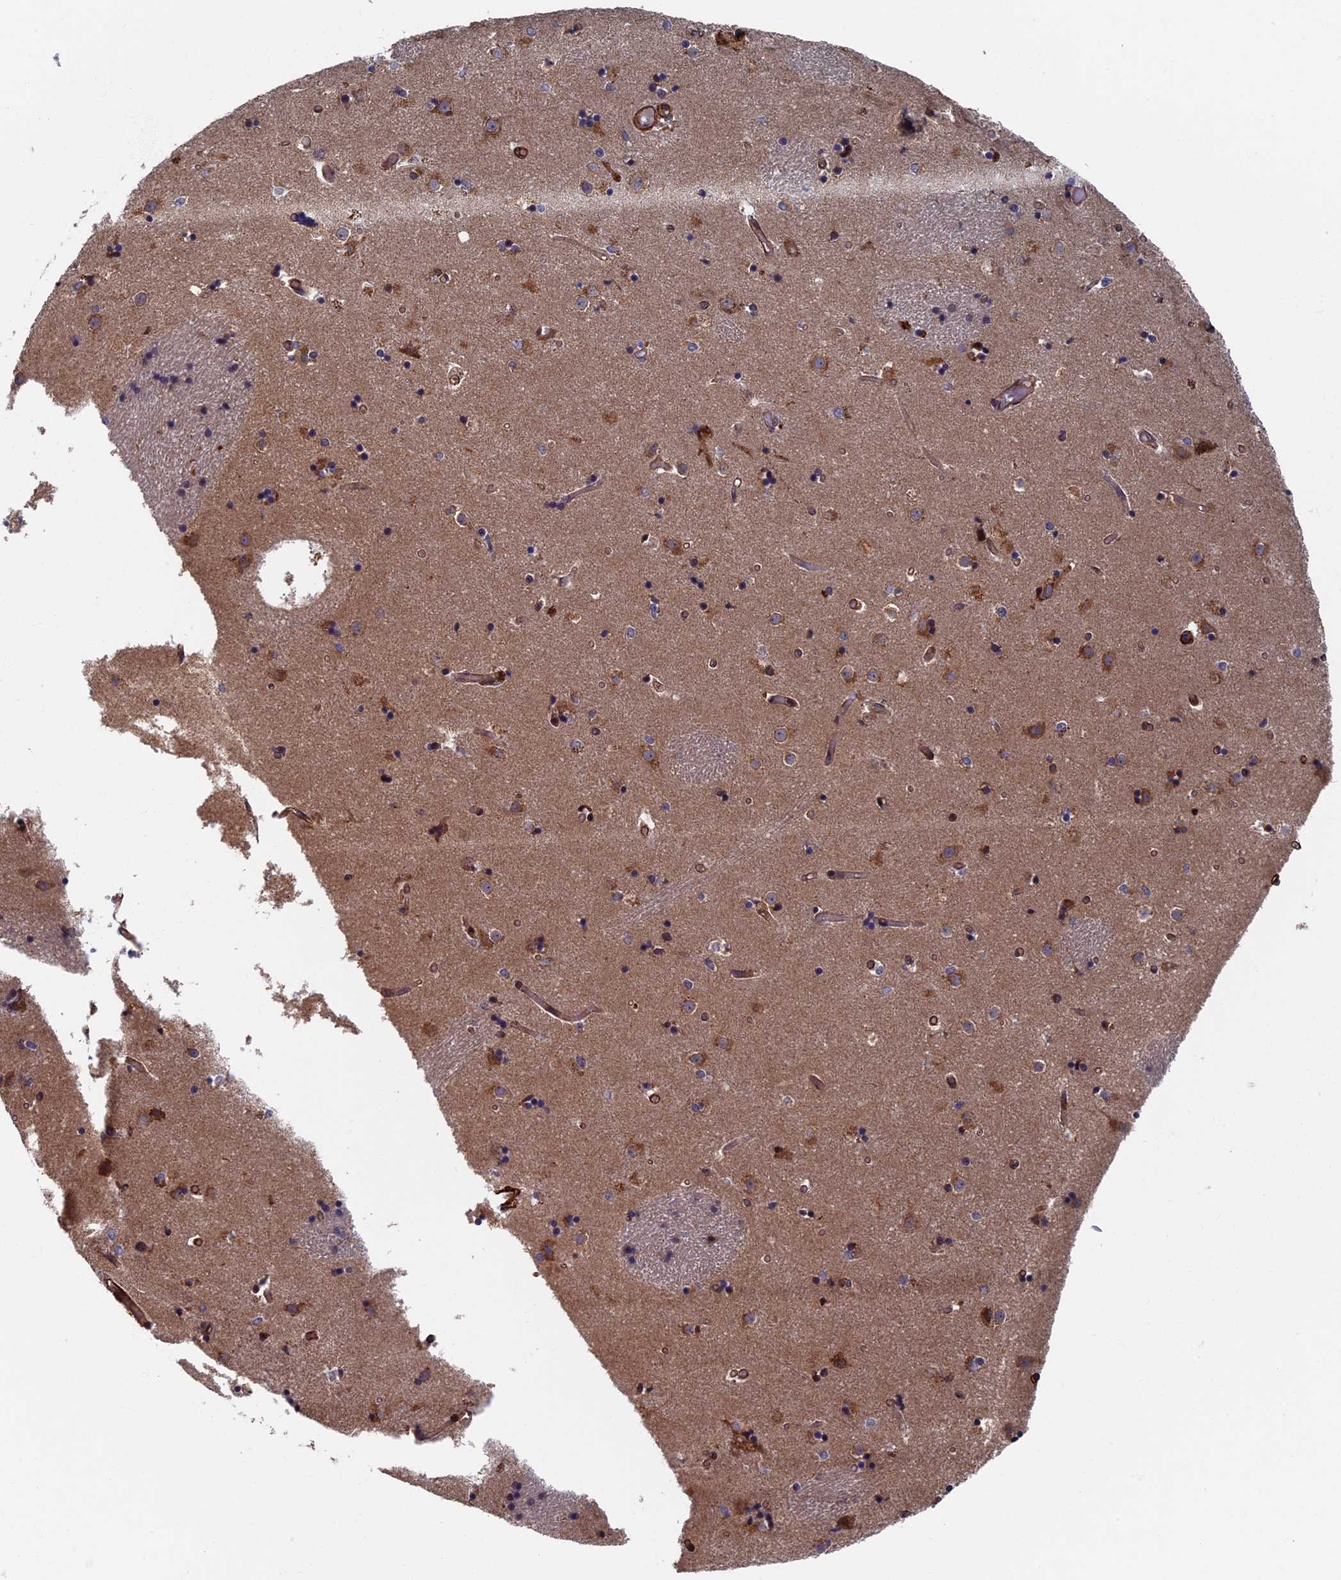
{"staining": {"intensity": "moderate", "quantity": "<25%", "location": "cytoplasmic/membranous"}, "tissue": "caudate", "cell_type": "Glial cells", "image_type": "normal", "snomed": [{"axis": "morphology", "description": "Normal tissue, NOS"}, {"axis": "topography", "description": "Lateral ventricle wall"}], "caption": "This histopathology image shows IHC staining of normal caudate, with low moderate cytoplasmic/membranous expression in approximately <25% of glial cells.", "gene": "CTDP1", "patient": {"sex": "female", "age": 52}}